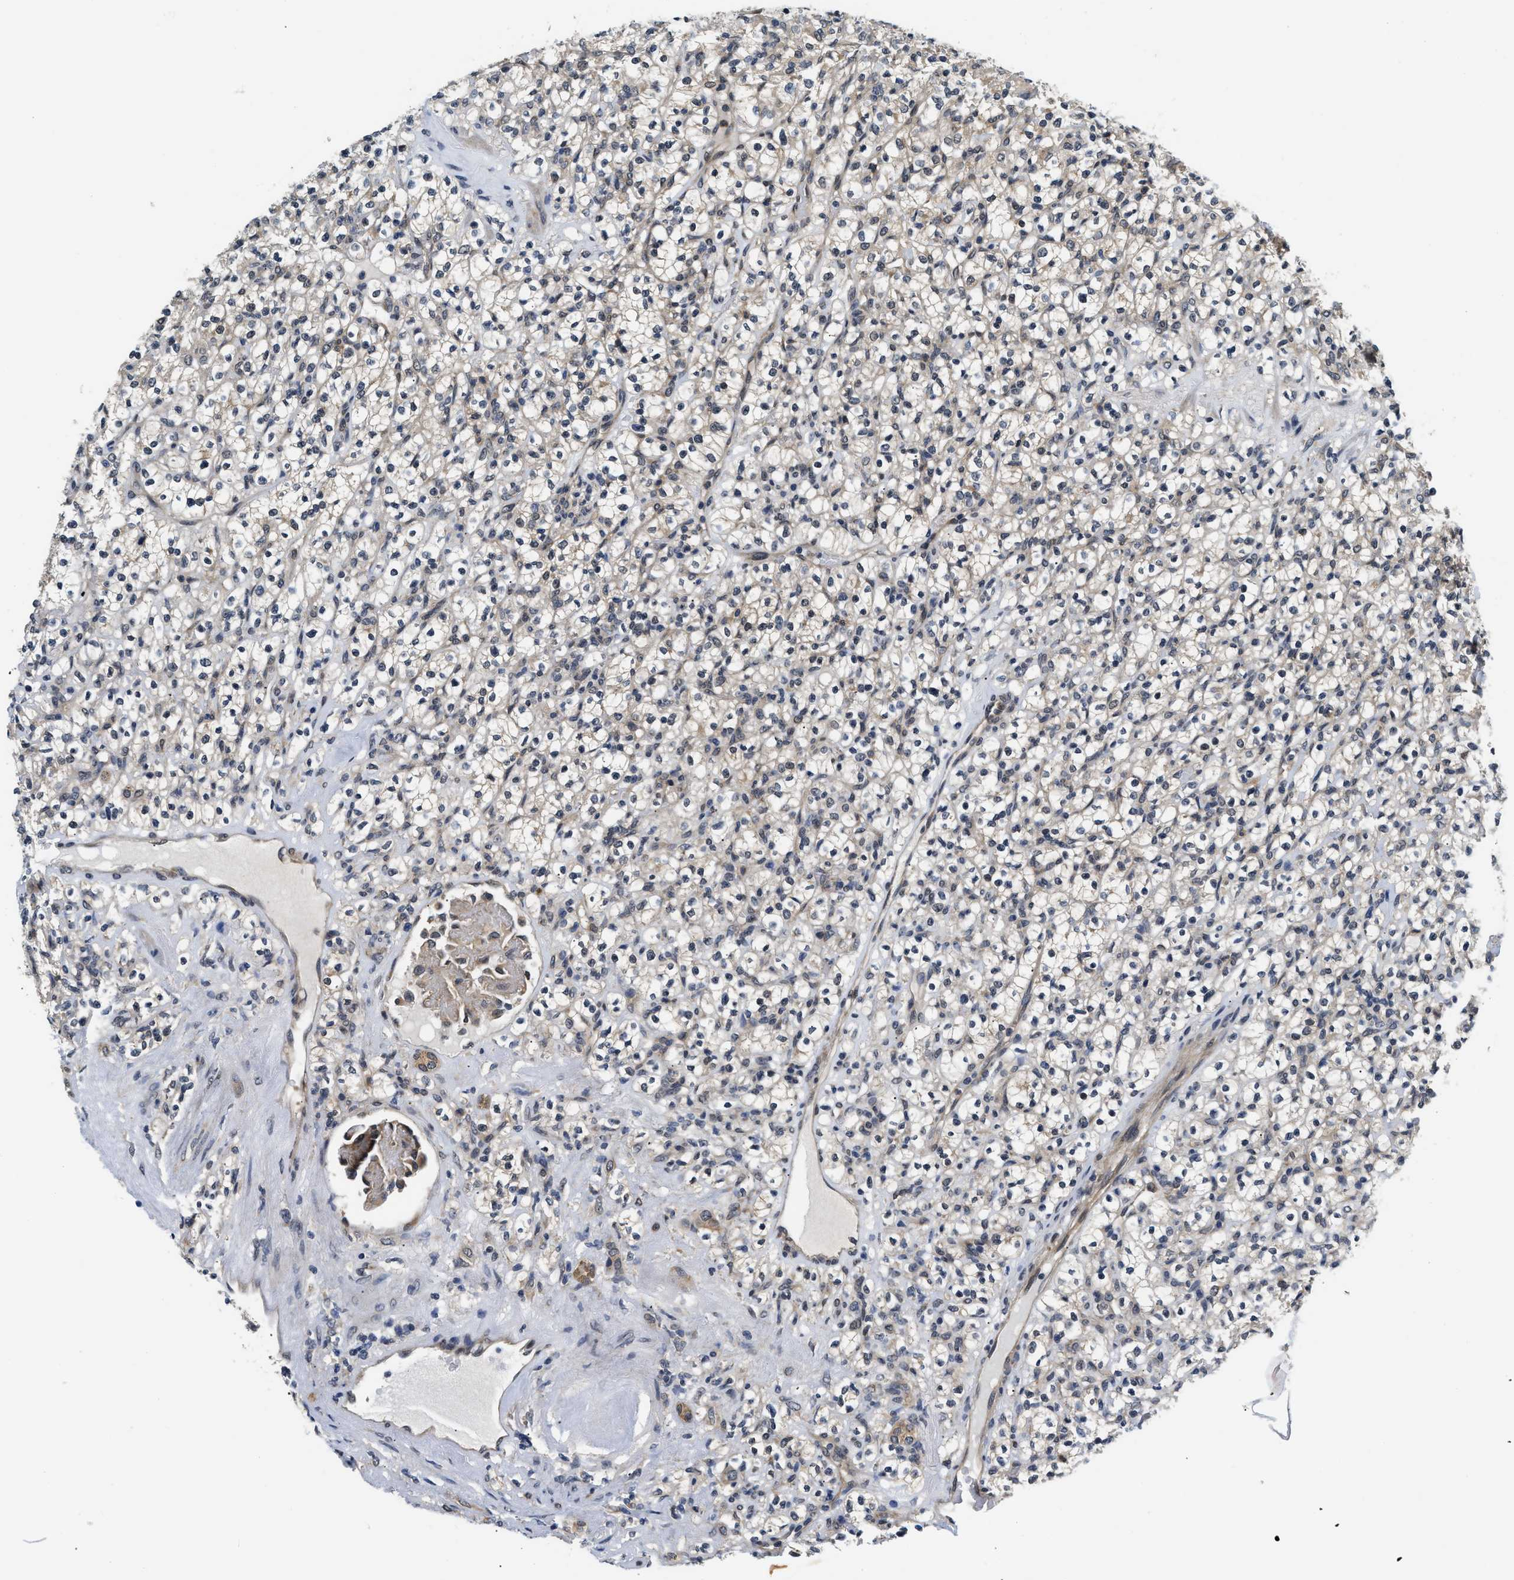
{"staining": {"intensity": "negative", "quantity": "none", "location": "none"}, "tissue": "renal cancer", "cell_type": "Tumor cells", "image_type": "cancer", "snomed": [{"axis": "morphology", "description": "Normal tissue, NOS"}, {"axis": "morphology", "description": "Adenocarcinoma, NOS"}, {"axis": "topography", "description": "Kidney"}], "caption": "Immunohistochemistry (IHC) micrograph of human renal cancer stained for a protein (brown), which shows no positivity in tumor cells.", "gene": "SMAD4", "patient": {"sex": "female", "age": 72}}